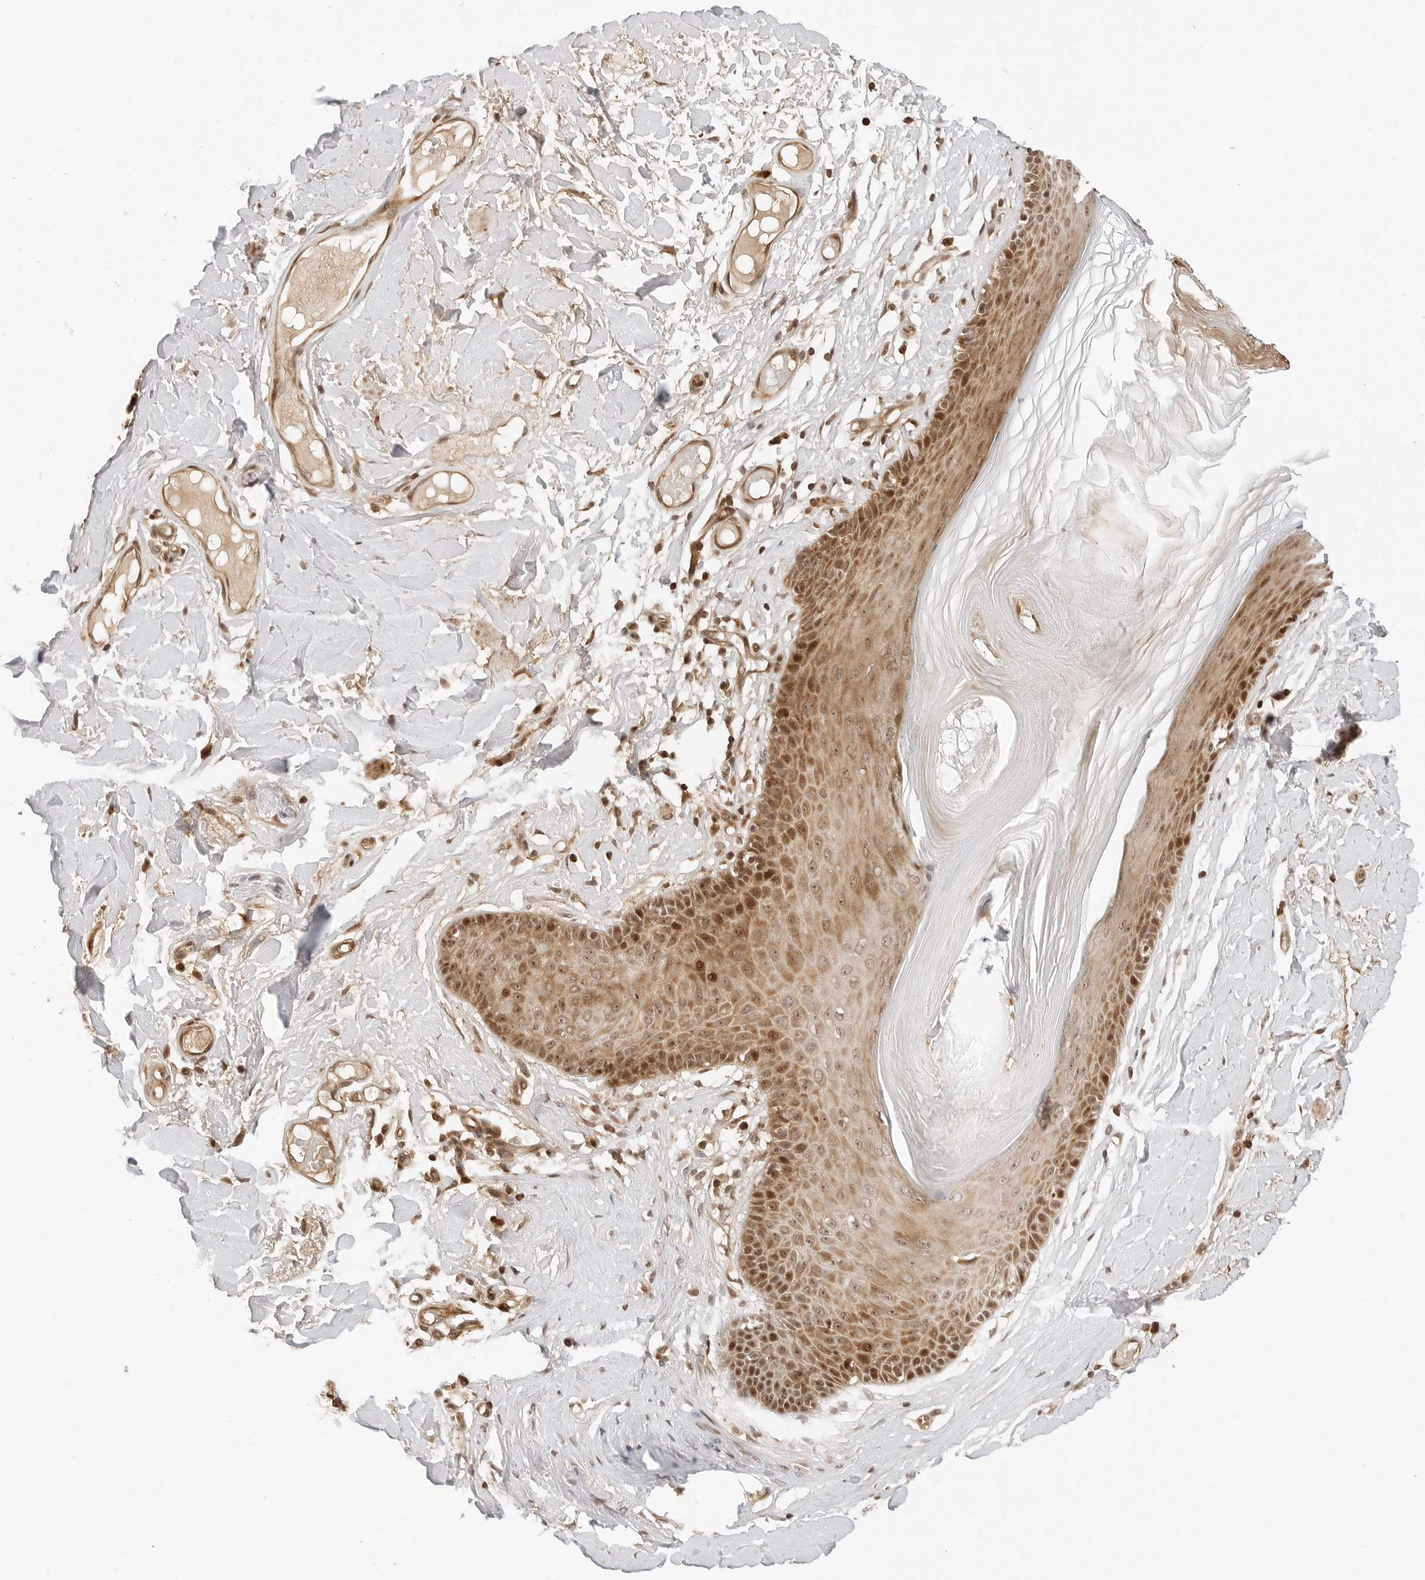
{"staining": {"intensity": "strong", "quantity": ">75%", "location": "cytoplasmic/membranous,nuclear"}, "tissue": "skin", "cell_type": "Epidermal cells", "image_type": "normal", "snomed": [{"axis": "morphology", "description": "Normal tissue, NOS"}, {"axis": "topography", "description": "Vulva"}], "caption": "About >75% of epidermal cells in unremarkable skin show strong cytoplasmic/membranous,nuclear protein staining as visualized by brown immunohistochemical staining.", "gene": "GEM", "patient": {"sex": "female", "age": 73}}